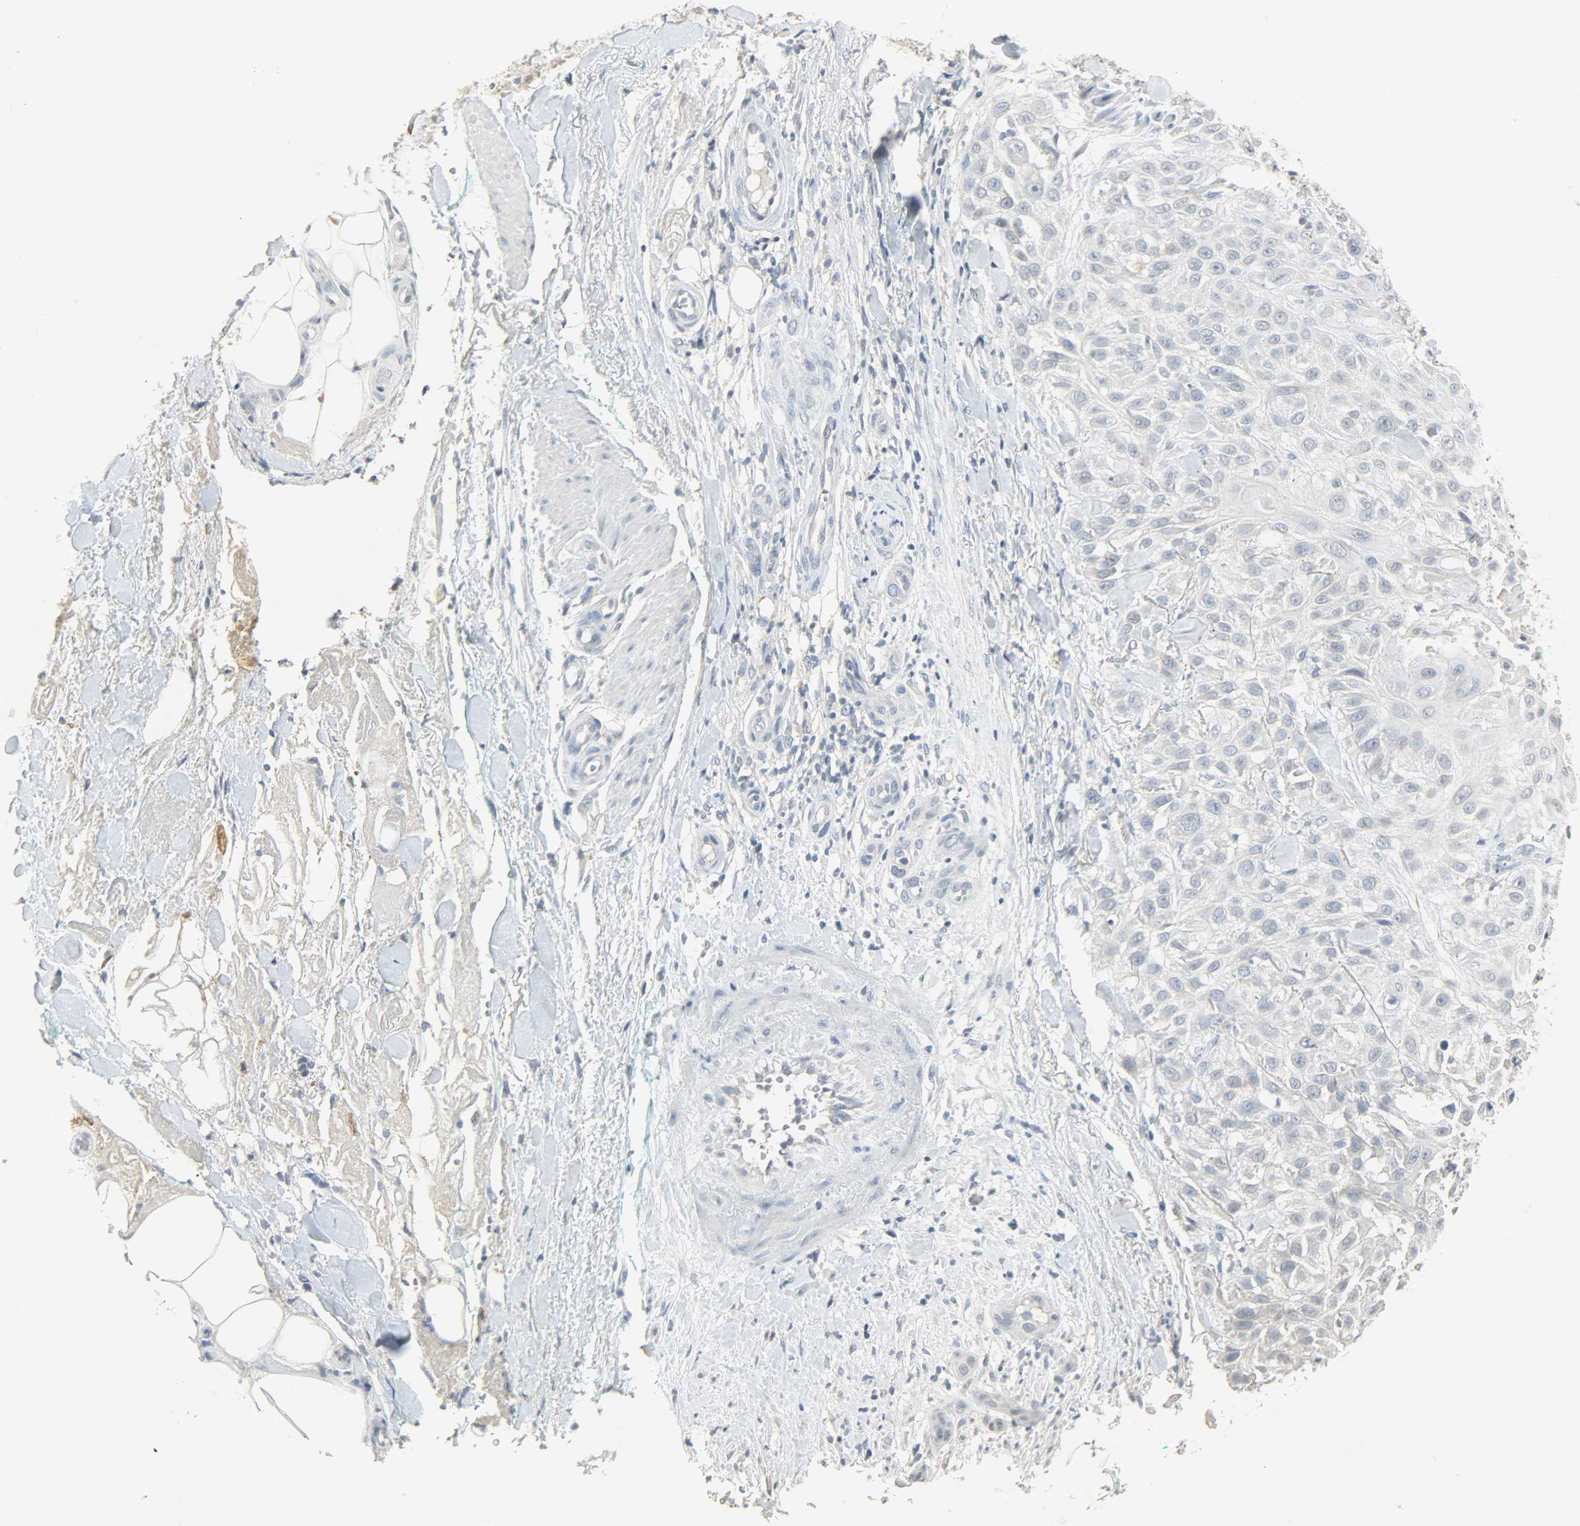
{"staining": {"intensity": "negative", "quantity": "none", "location": "none"}, "tissue": "skin cancer", "cell_type": "Tumor cells", "image_type": "cancer", "snomed": [{"axis": "morphology", "description": "Squamous cell carcinoma, NOS"}, {"axis": "topography", "description": "Skin"}], "caption": "Immunohistochemistry of skin cancer (squamous cell carcinoma) shows no positivity in tumor cells.", "gene": "CAMK4", "patient": {"sex": "female", "age": 42}}